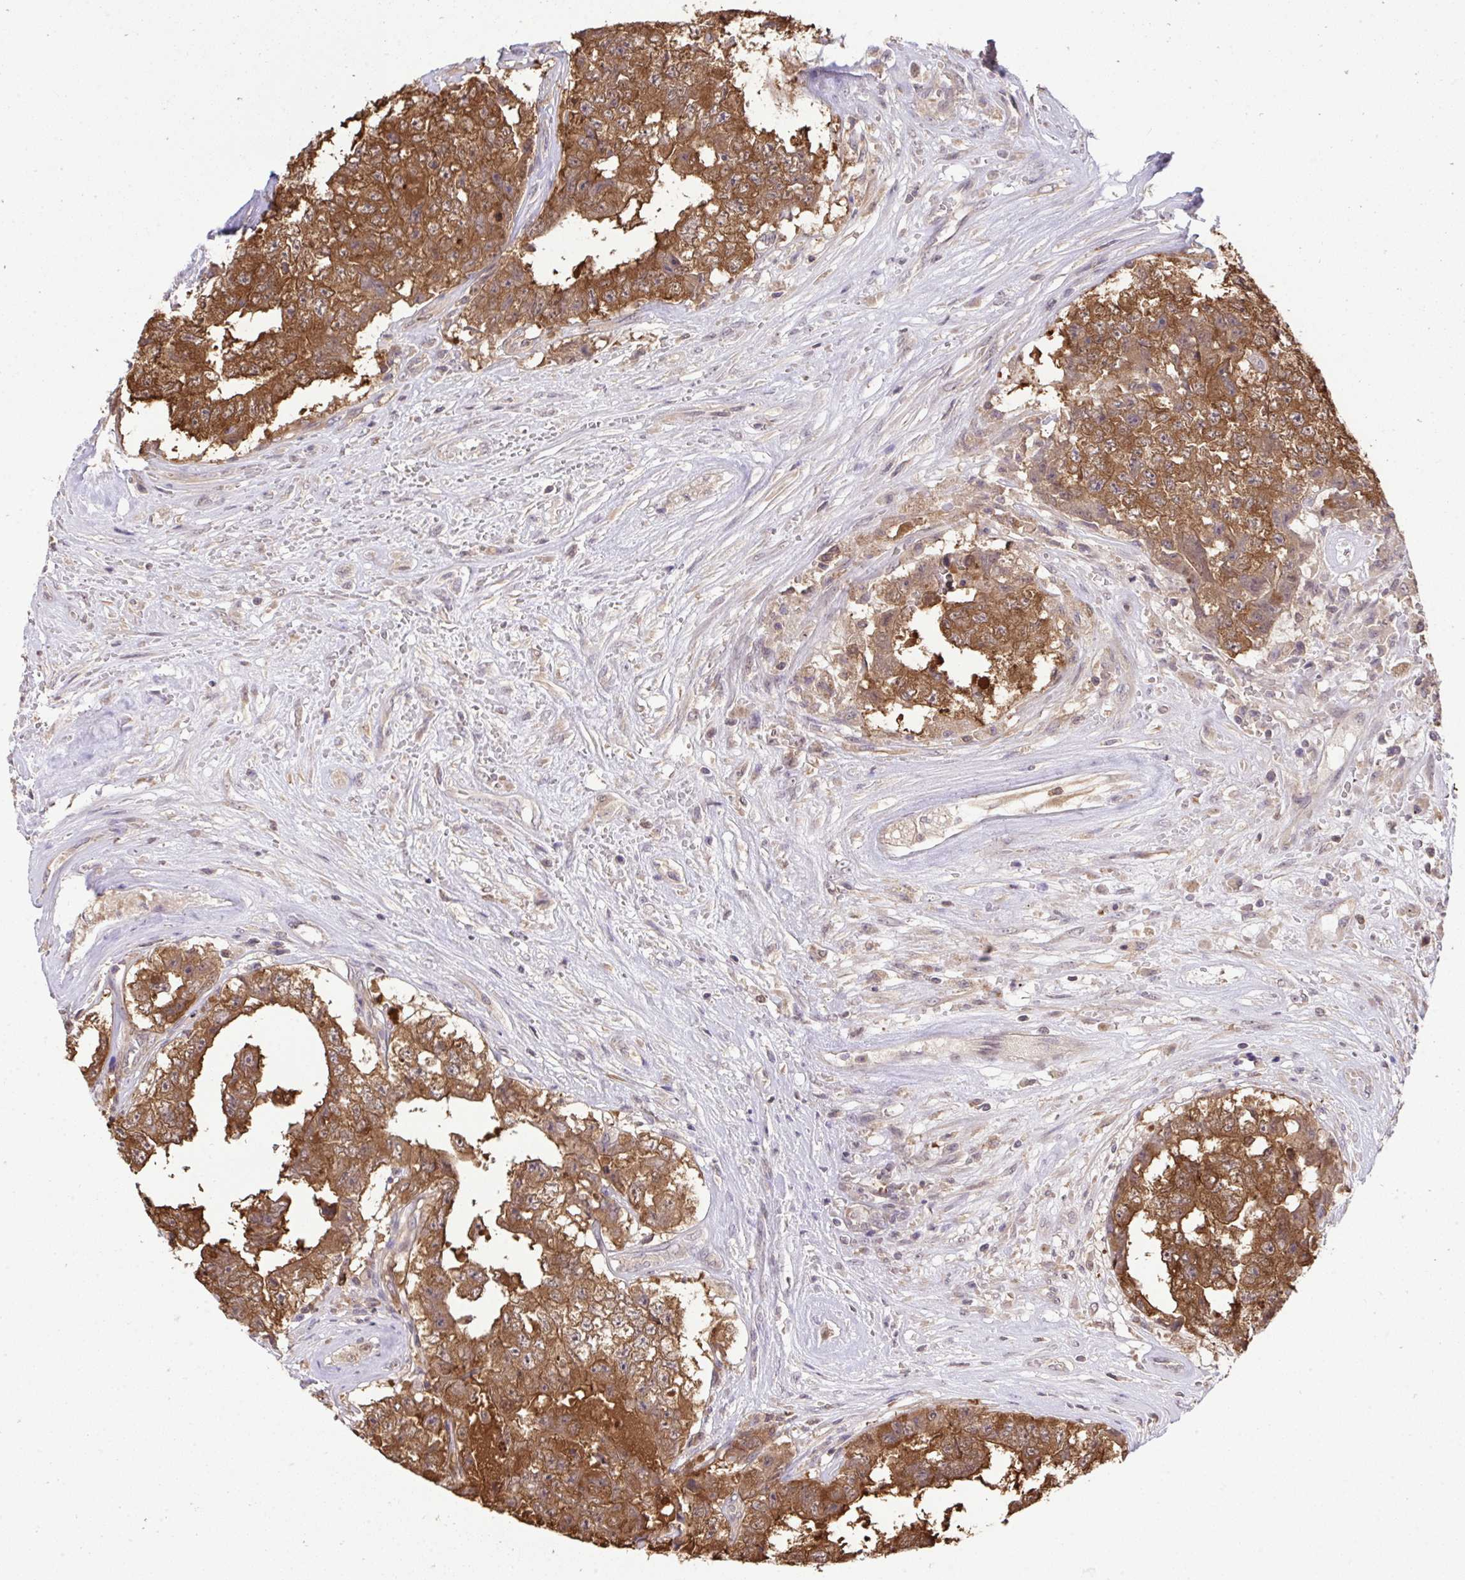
{"staining": {"intensity": "strong", "quantity": ">75%", "location": "cytoplasmic/membranous"}, "tissue": "testis cancer", "cell_type": "Tumor cells", "image_type": "cancer", "snomed": [{"axis": "morphology", "description": "Normal tissue, NOS"}, {"axis": "morphology", "description": "Carcinoma, Embryonal, NOS"}, {"axis": "topography", "description": "Testis"}, {"axis": "topography", "description": "Epididymis"}], "caption": "A photomicrograph showing strong cytoplasmic/membranous staining in approximately >75% of tumor cells in embryonal carcinoma (testis), as visualized by brown immunohistochemical staining.", "gene": "C12orf57", "patient": {"sex": "male", "age": 25}}